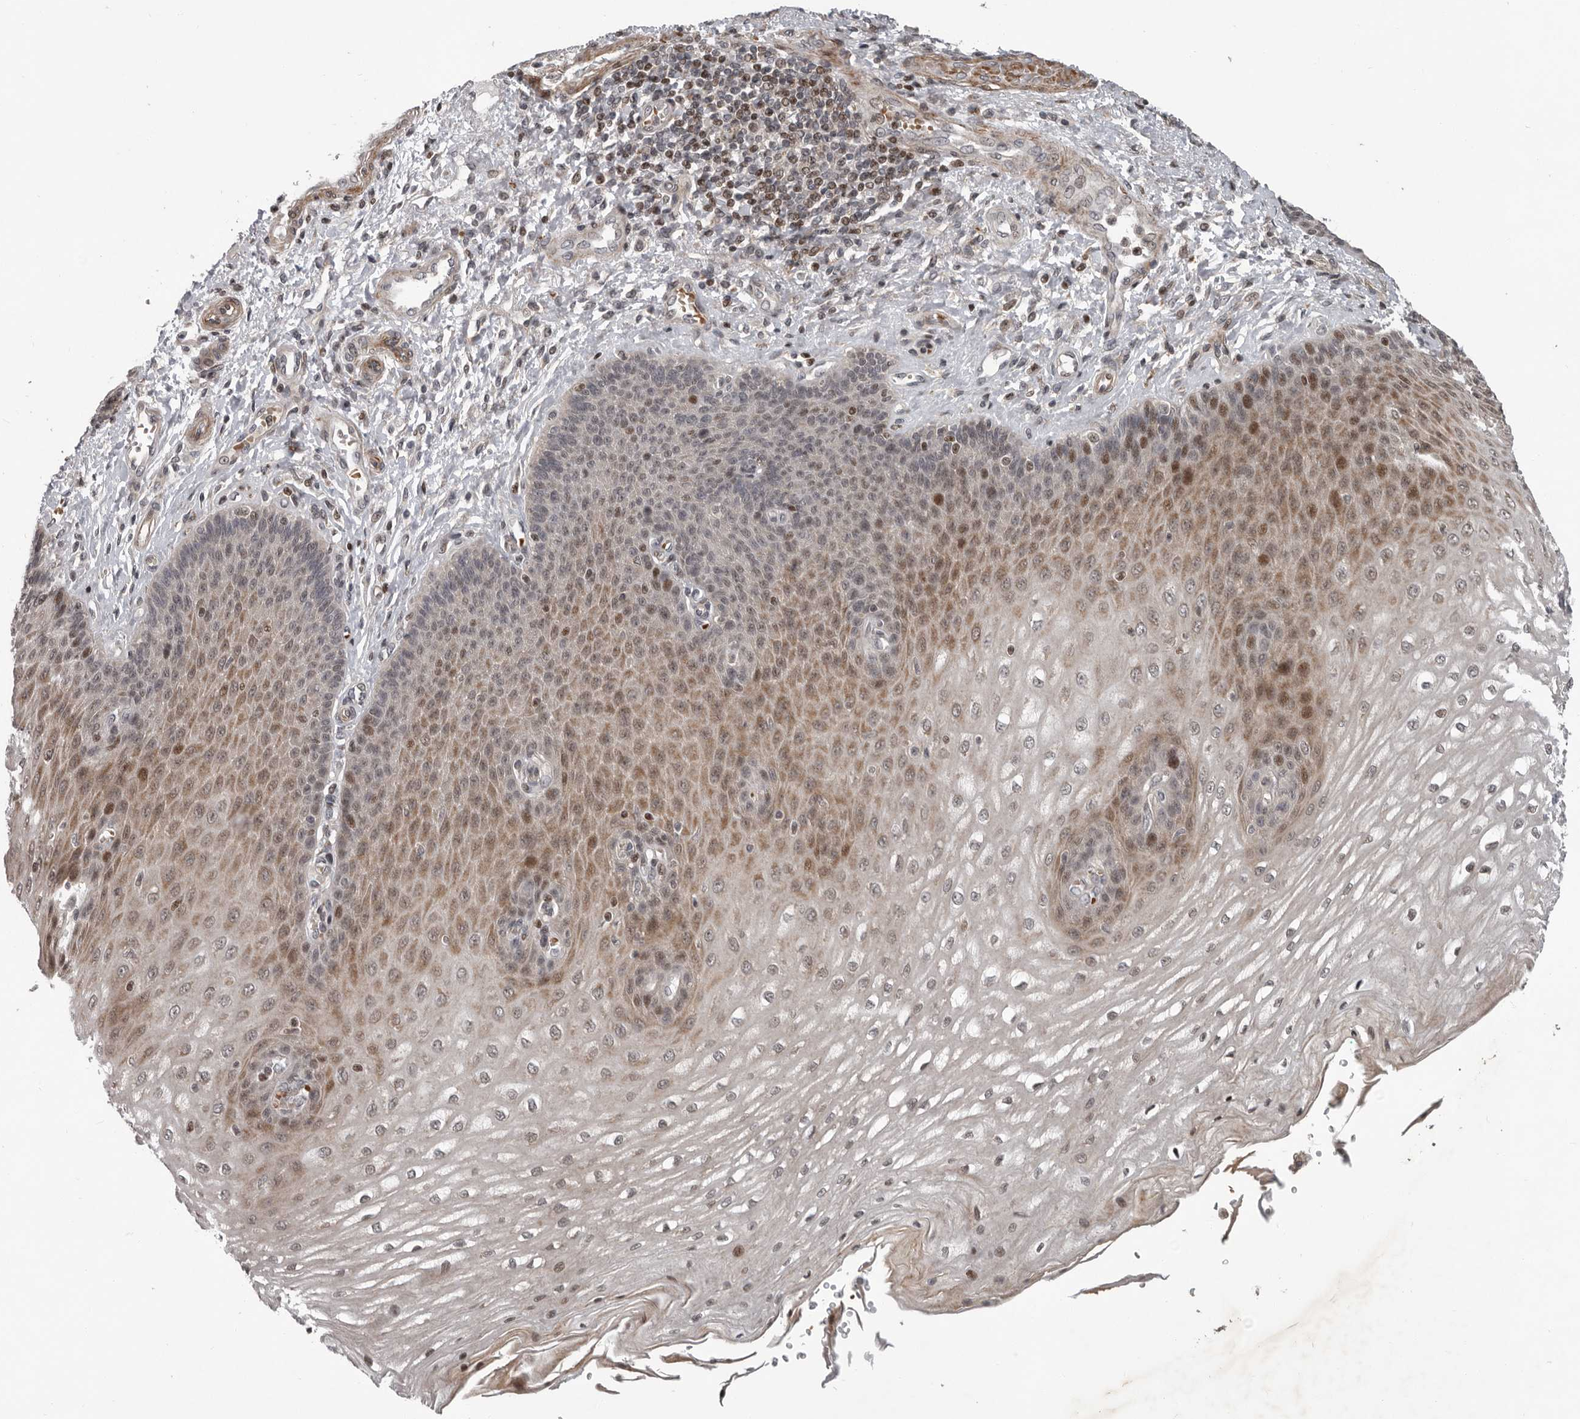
{"staining": {"intensity": "moderate", "quantity": "25%-75%", "location": "cytoplasmic/membranous,nuclear"}, "tissue": "esophagus", "cell_type": "Squamous epithelial cells", "image_type": "normal", "snomed": [{"axis": "morphology", "description": "Normal tissue, NOS"}, {"axis": "topography", "description": "Esophagus"}], "caption": "Immunohistochemistry (IHC) of benign esophagus shows medium levels of moderate cytoplasmic/membranous,nuclear positivity in approximately 25%-75% of squamous epithelial cells.", "gene": "RABIF", "patient": {"sex": "male", "age": 54}}